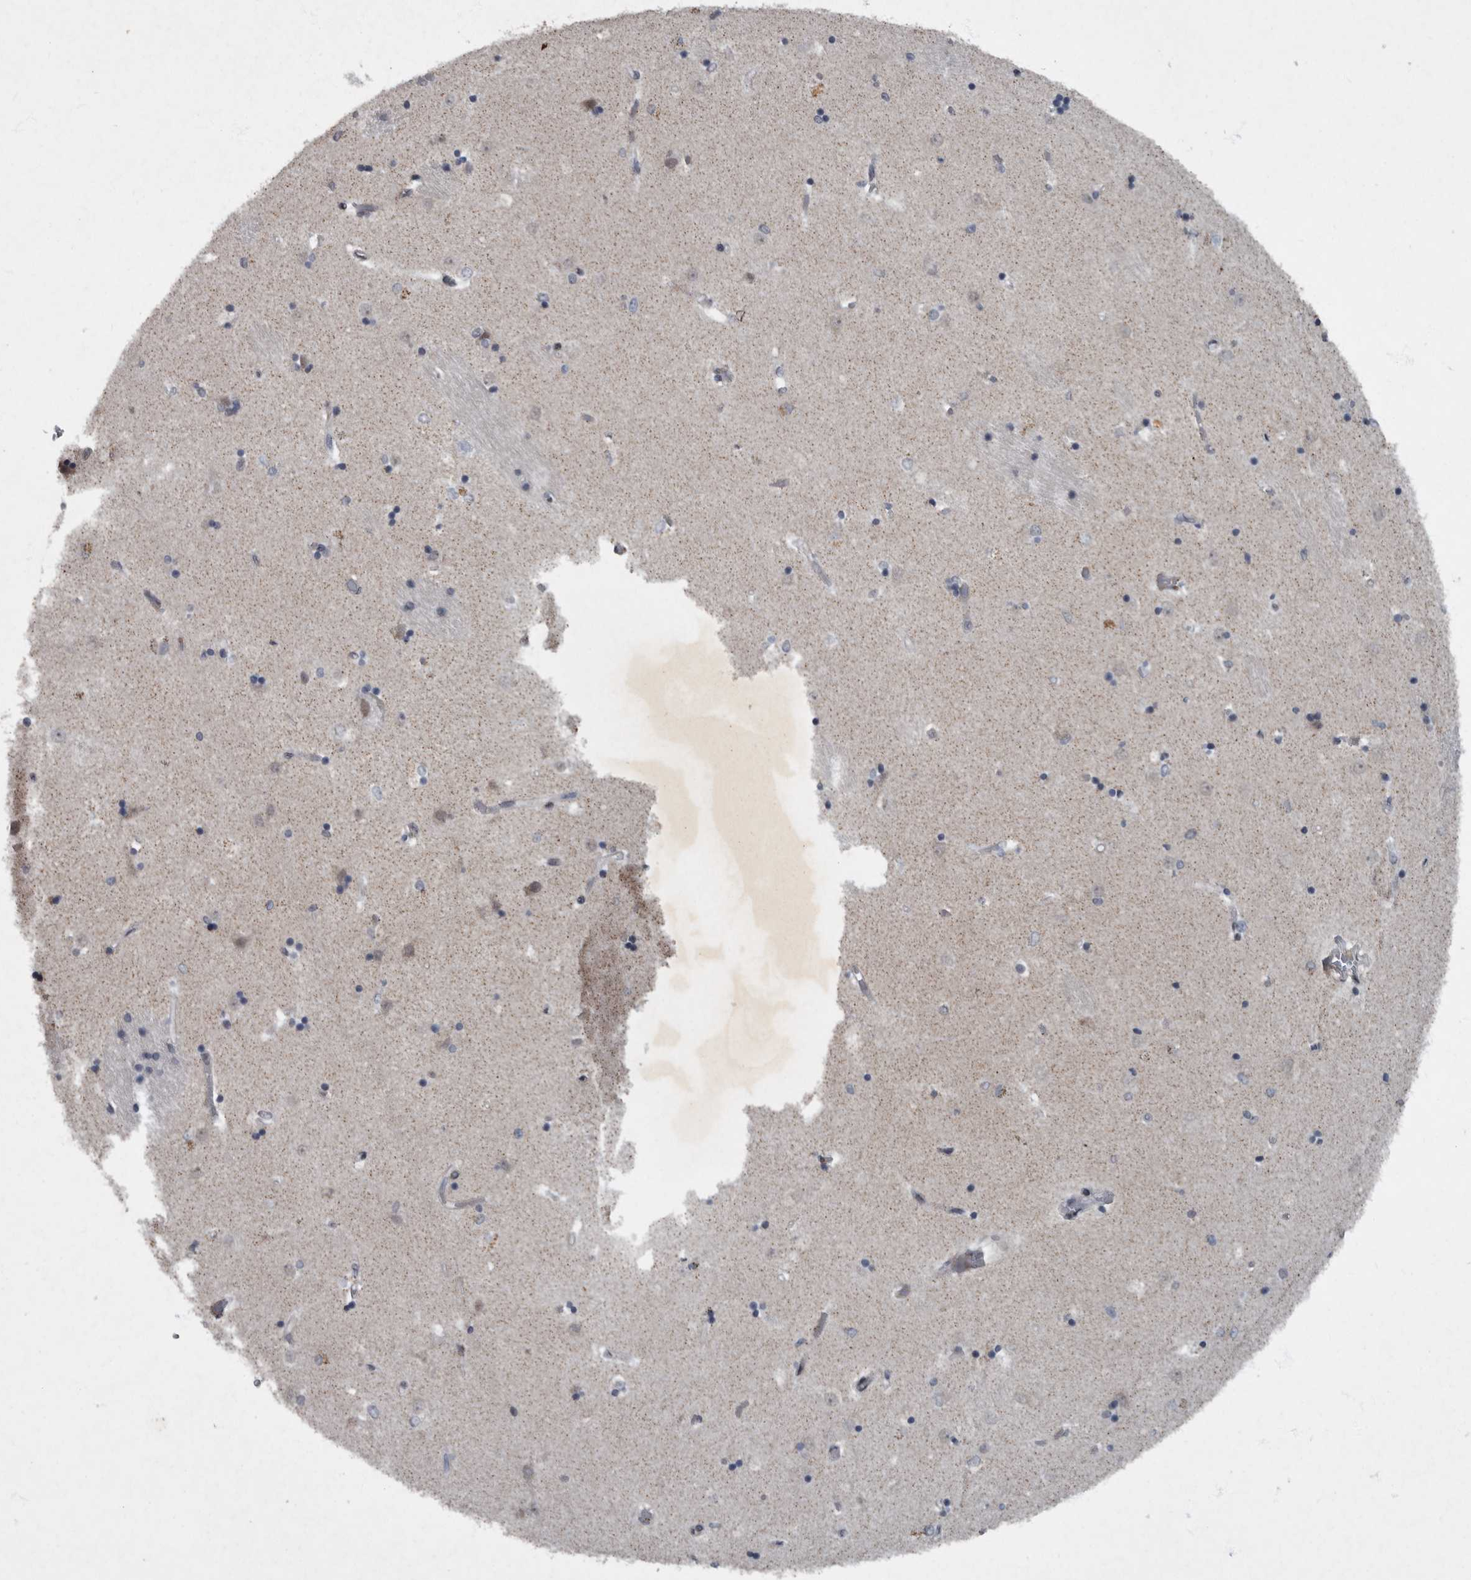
{"staining": {"intensity": "negative", "quantity": "none", "location": "none"}, "tissue": "caudate", "cell_type": "Glial cells", "image_type": "normal", "snomed": [{"axis": "morphology", "description": "Normal tissue, NOS"}, {"axis": "topography", "description": "Lateral ventricle wall"}], "caption": "This is an IHC histopathology image of benign human caudate. There is no positivity in glial cells.", "gene": "WDR33", "patient": {"sex": "male", "age": 45}}